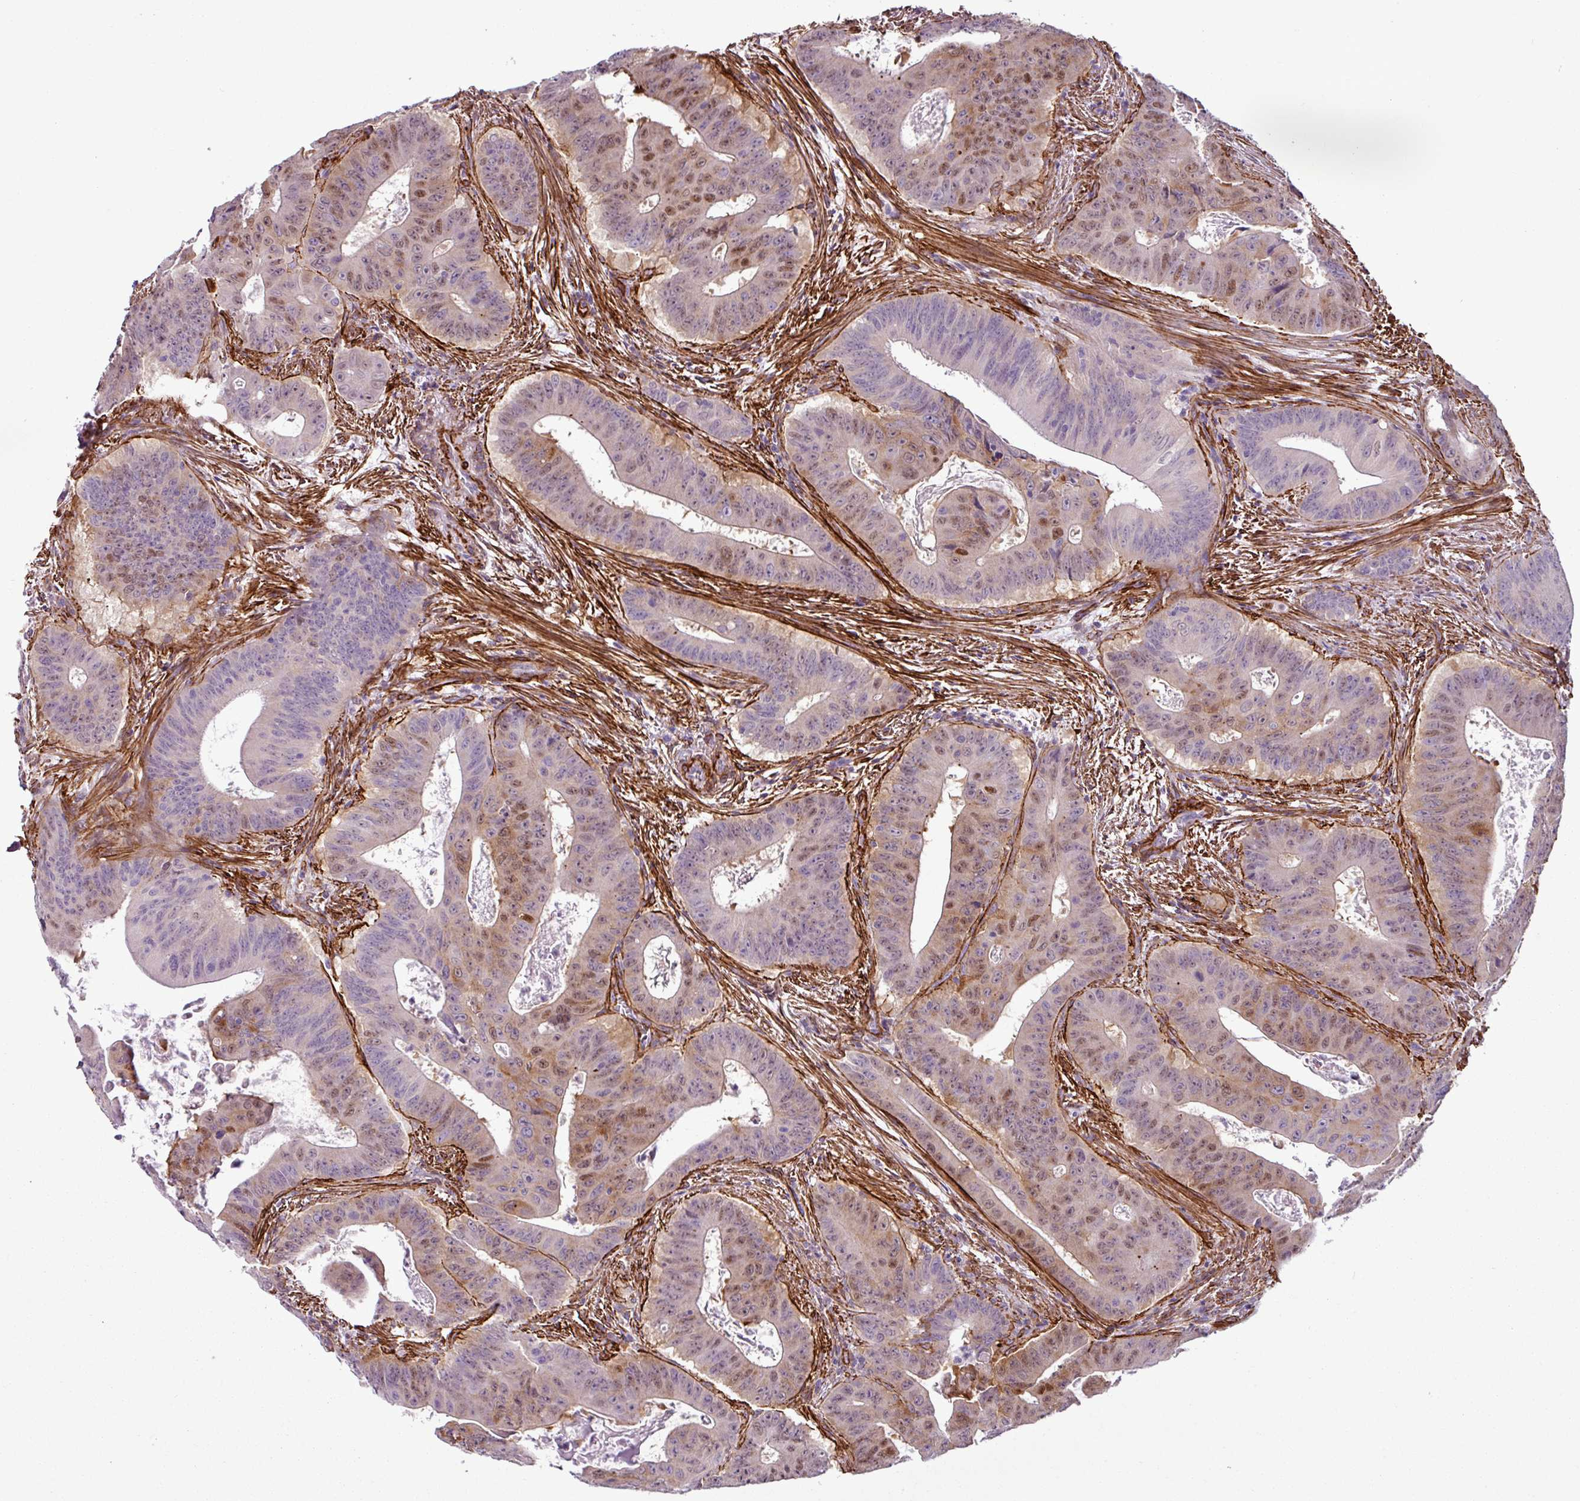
{"staining": {"intensity": "moderate", "quantity": "25%-75%", "location": "nuclear"}, "tissue": "colorectal cancer", "cell_type": "Tumor cells", "image_type": "cancer", "snomed": [{"axis": "morphology", "description": "Adenocarcinoma, NOS"}, {"axis": "topography", "description": "Rectum"}], "caption": "Moderate nuclear protein staining is present in about 25%-75% of tumor cells in colorectal cancer.", "gene": "ATP10A", "patient": {"sex": "female", "age": 75}}